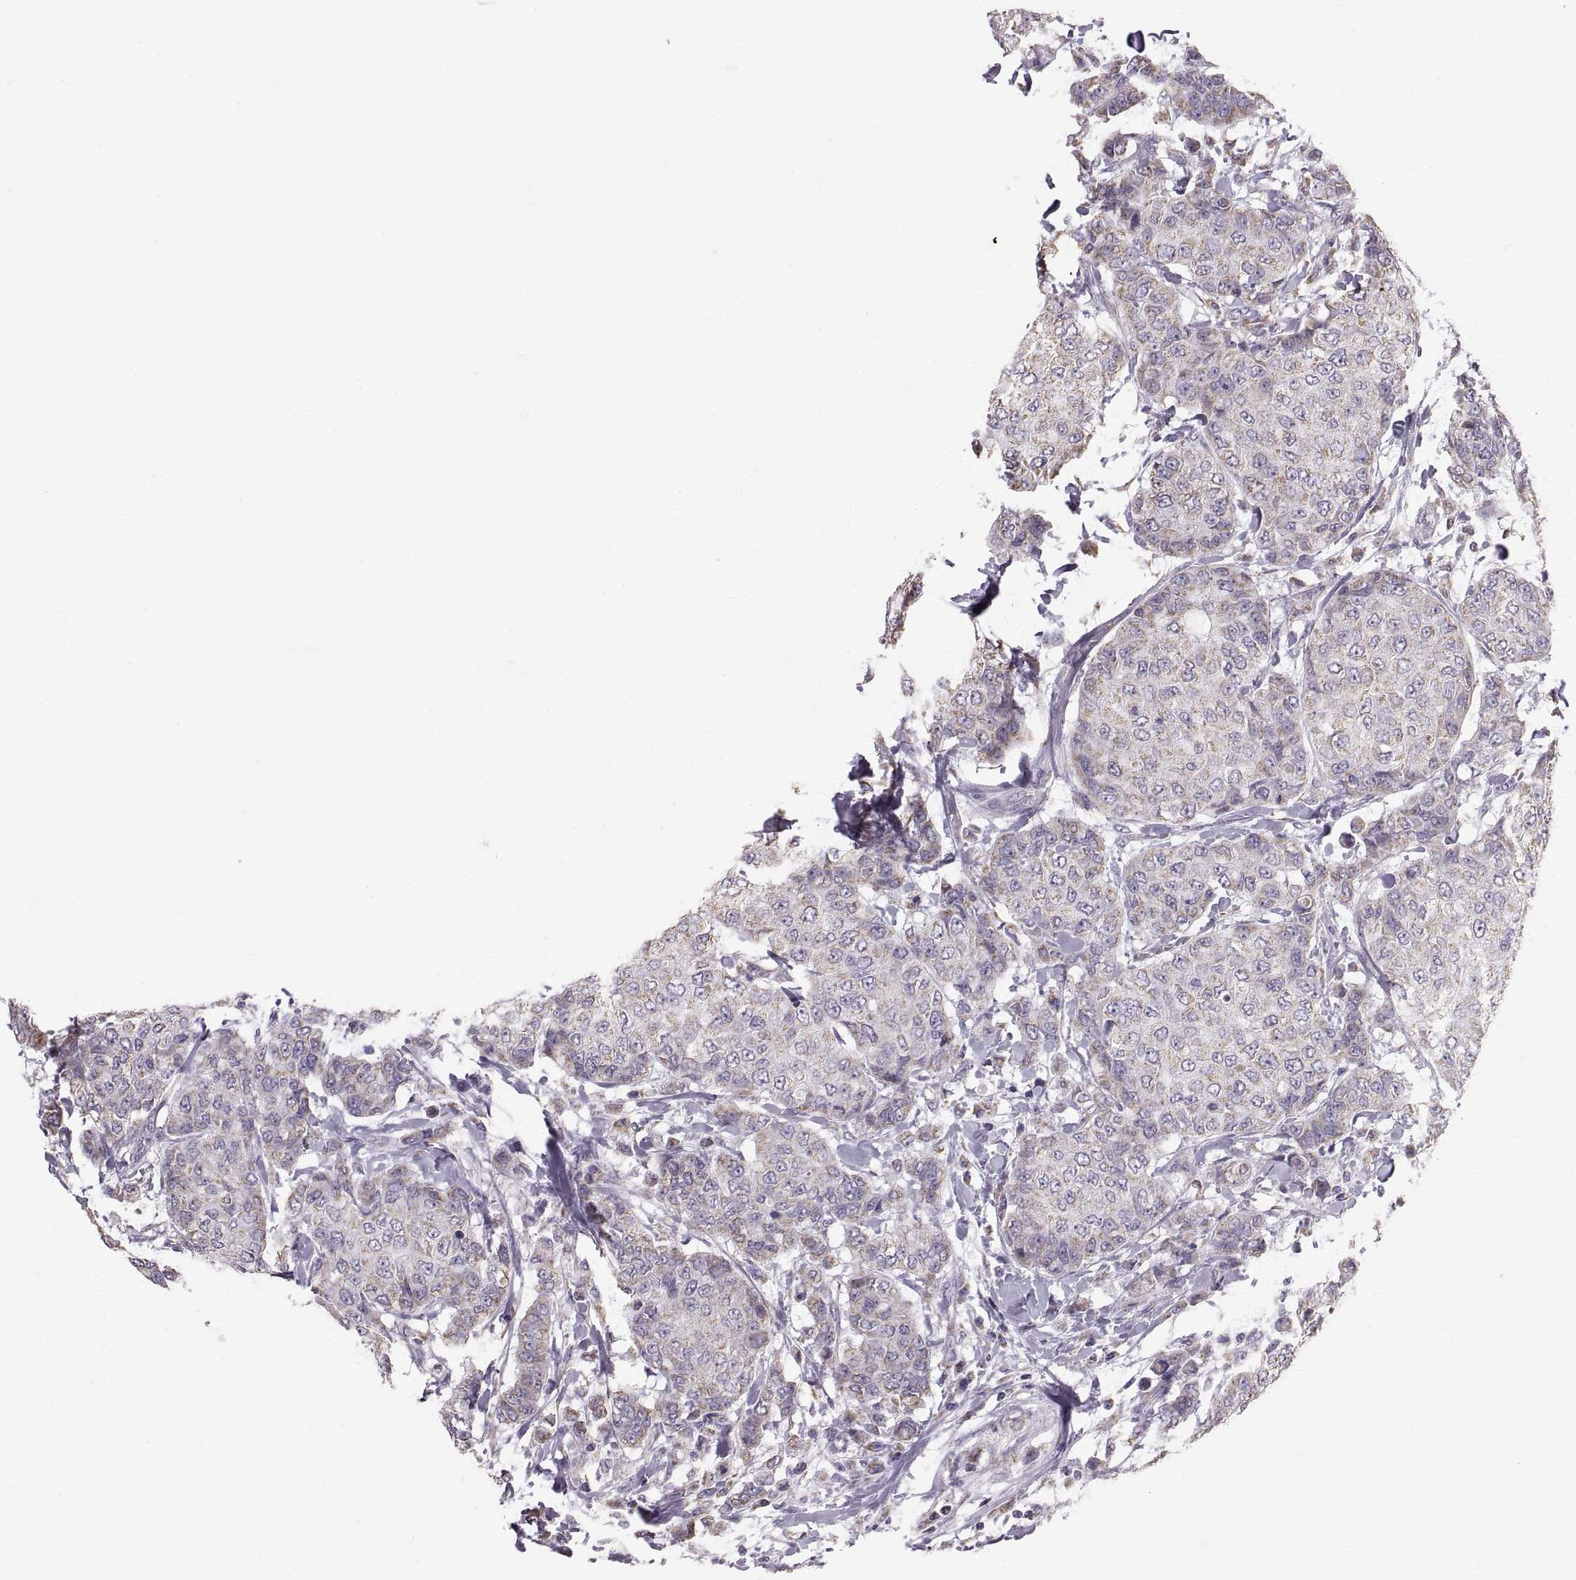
{"staining": {"intensity": "weak", "quantity": "25%-75%", "location": "cytoplasmic/membranous"}, "tissue": "breast cancer", "cell_type": "Tumor cells", "image_type": "cancer", "snomed": [{"axis": "morphology", "description": "Duct carcinoma"}, {"axis": "topography", "description": "Breast"}], "caption": "High-power microscopy captured an immunohistochemistry micrograph of infiltrating ductal carcinoma (breast), revealing weak cytoplasmic/membranous positivity in about 25%-75% of tumor cells.", "gene": "STMND1", "patient": {"sex": "female", "age": 27}}